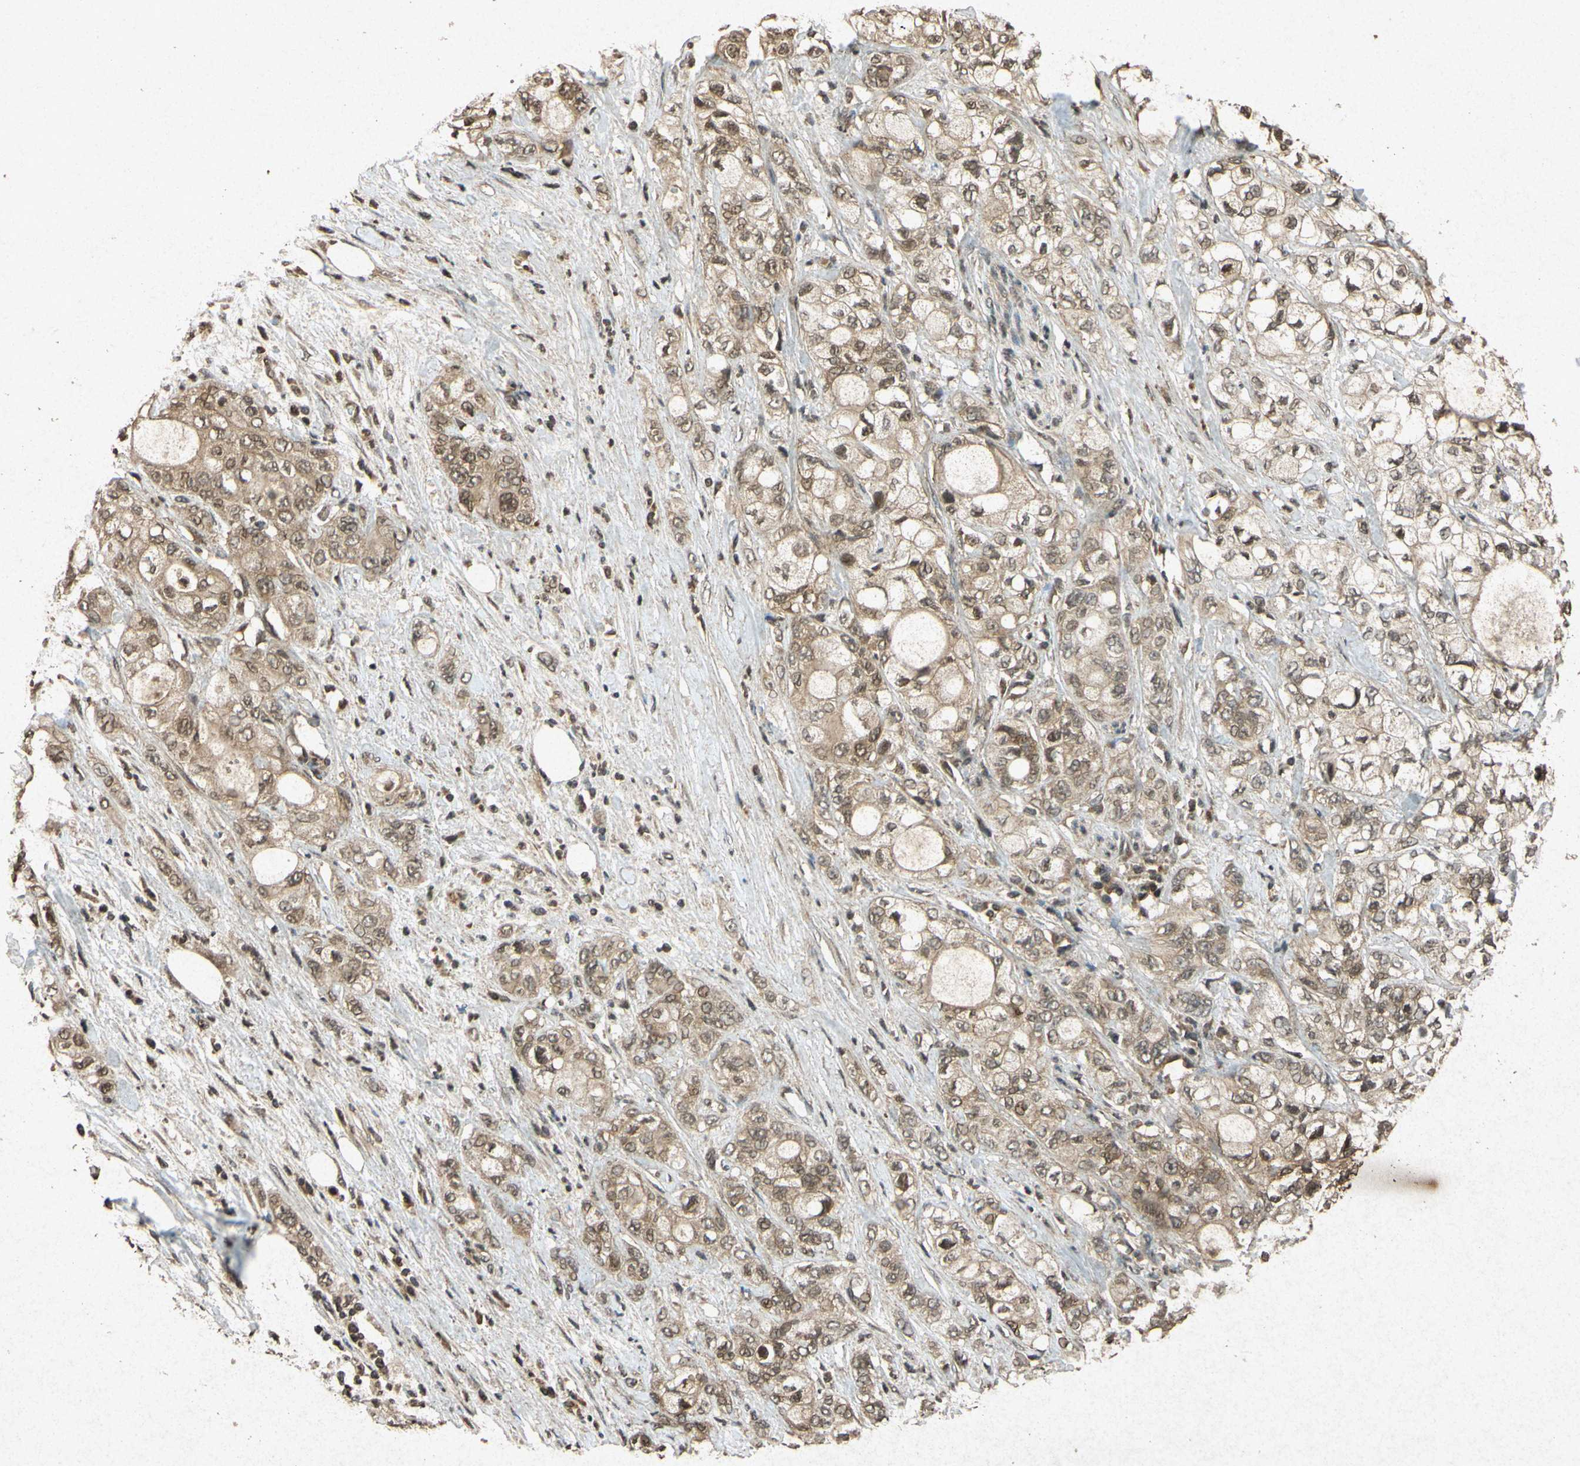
{"staining": {"intensity": "moderate", "quantity": ">75%", "location": "cytoplasmic/membranous"}, "tissue": "pancreatic cancer", "cell_type": "Tumor cells", "image_type": "cancer", "snomed": [{"axis": "morphology", "description": "Adenocarcinoma, NOS"}, {"axis": "topography", "description": "Pancreas"}], "caption": "Immunohistochemical staining of adenocarcinoma (pancreatic) exhibits medium levels of moderate cytoplasmic/membranous protein expression in approximately >75% of tumor cells. Using DAB (brown) and hematoxylin (blue) stains, captured at high magnification using brightfield microscopy.", "gene": "ATP6V1H", "patient": {"sex": "male", "age": 70}}